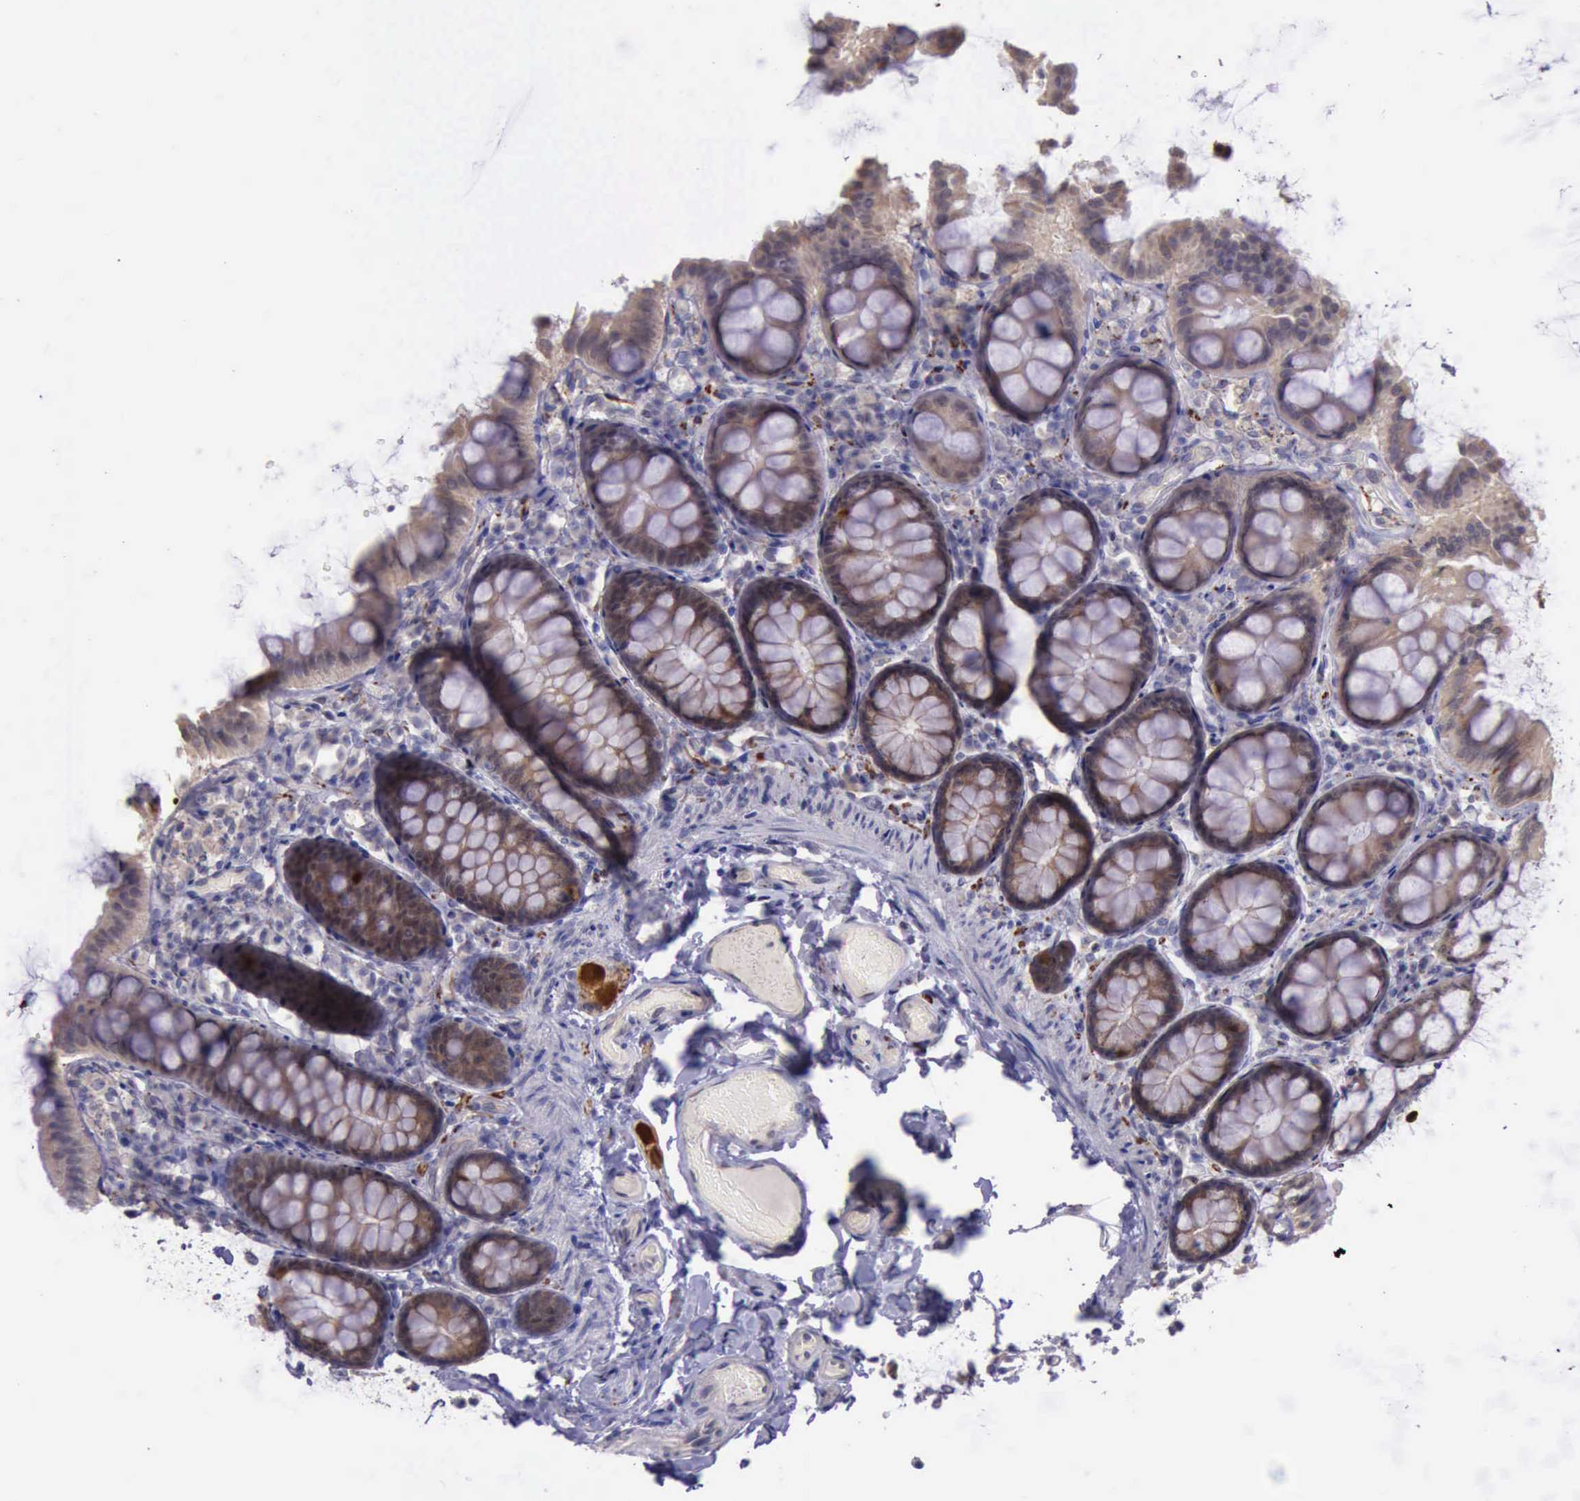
{"staining": {"intensity": "negative", "quantity": "none", "location": "none"}, "tissue": "colon", "cell_type": "Endothelial cells", "image_type": "normal", "snomed": [{"axis": "morphology", "description": "Normal tissue, NOS"}, {"axis": "topography", "description": "Colon"}], "caption": "An immunohistochemistry (IHC) histopathology image of benign colon is shown. There is no staining in endothelial cells of colon. The staining was performed using DAB to visualize the protein expression in brown, while the nuclei were stained in blue with hematoxylin (Magnification: 20x).", "gene": "PLEK2", "patient": {"sex": "female", "age": 61}}